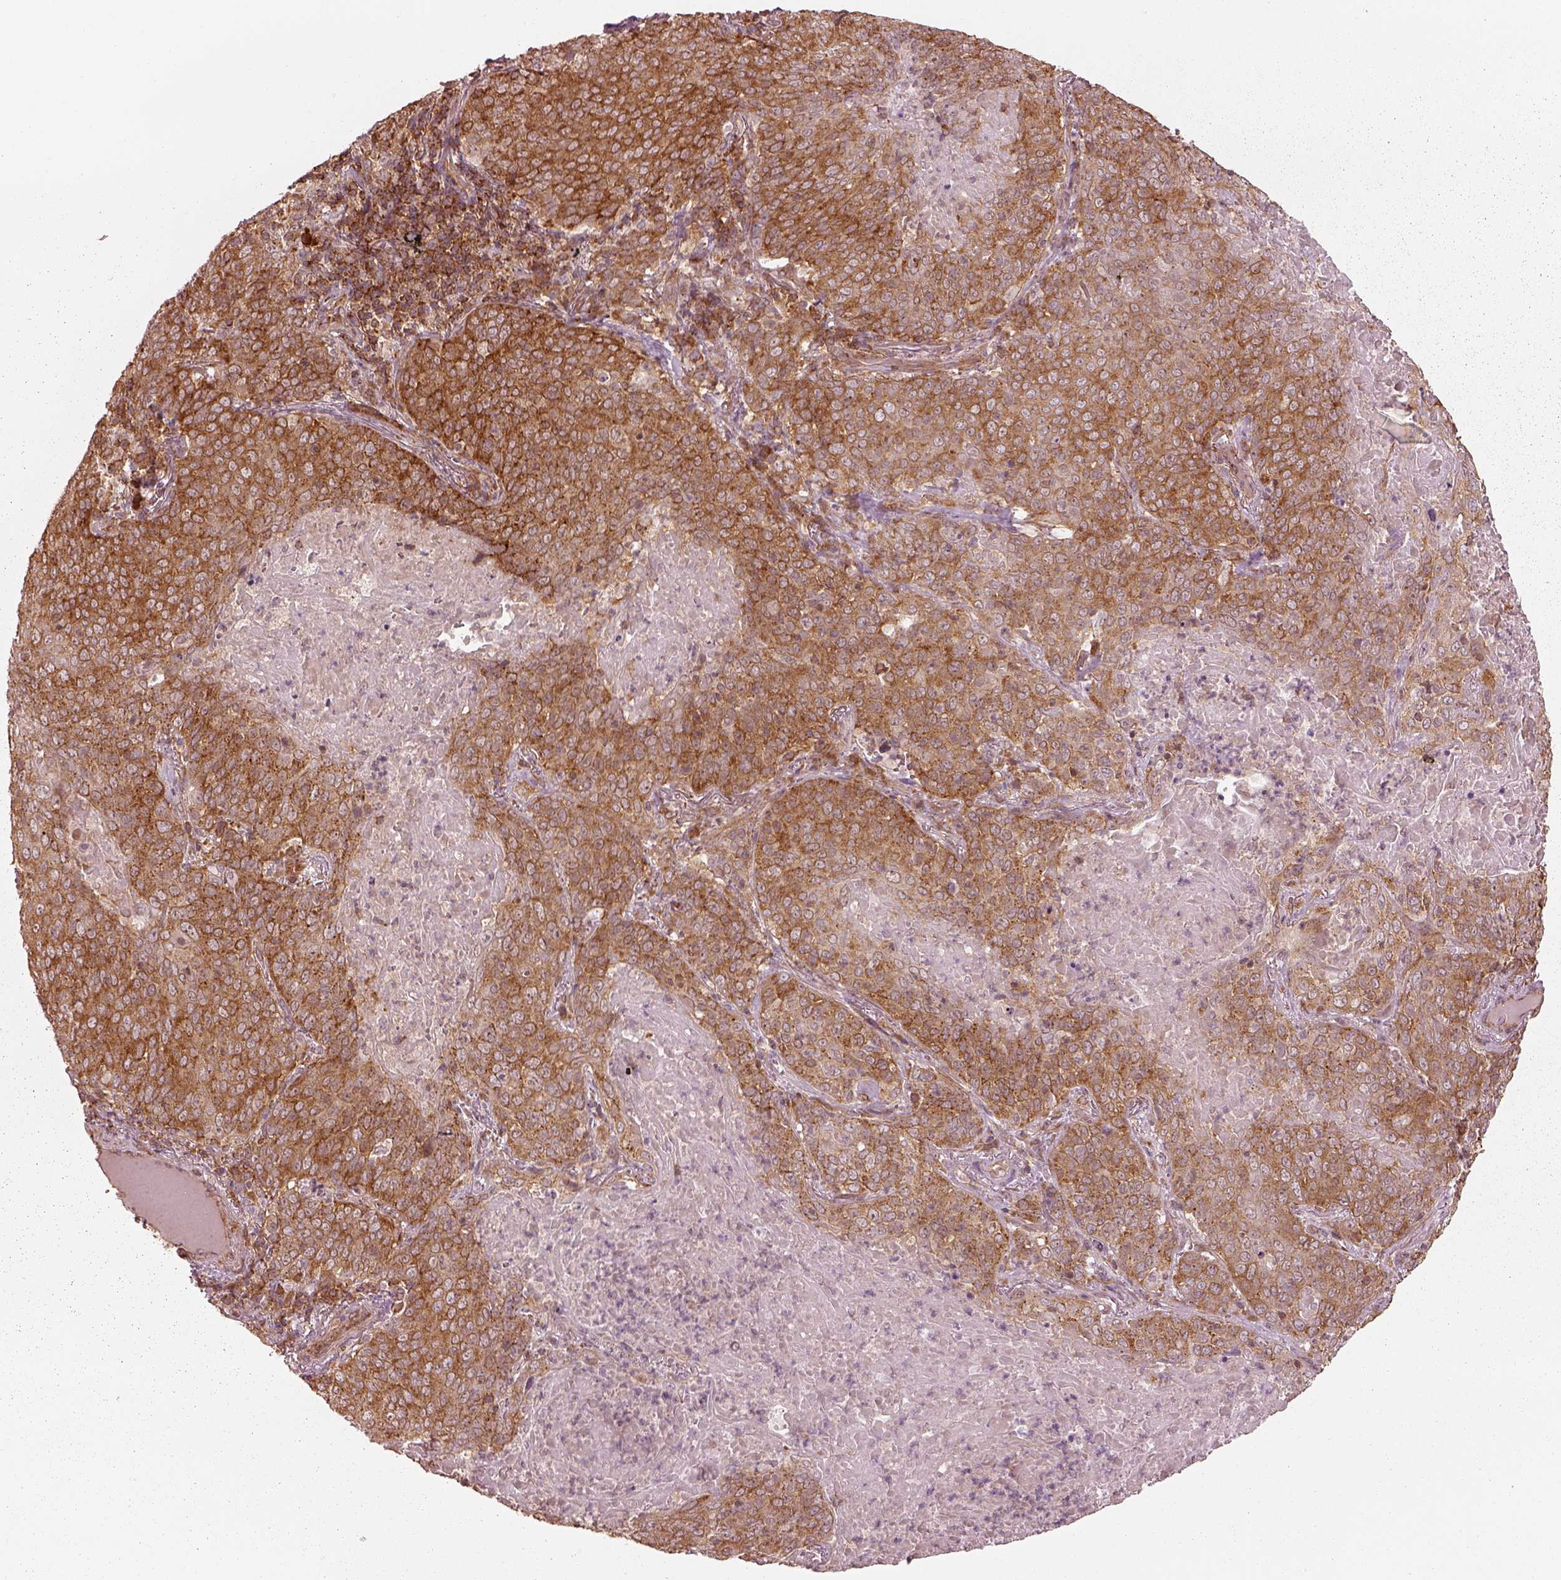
{"staining": {"intensity": "moderate", "quantity": ">75%", "location": "cytoplasmic/membranous"}, "tissue": "lung cancer", "cell_type": "Tumor cells", "image_type": "cancer", "snomed": [{"axis": "morphology", "description": "Squamous cell carcinoma, NOS"}, {"axis": "topography", "description": "Lung"}], "caption": "Moderate cytoplasmic/membranous expression for a protein is seen in about >75% of tumor cells of lung cancer using immunohistochemistry.", "gene": "LSM14A", "patient": {"sex": "male", "age": 82}}